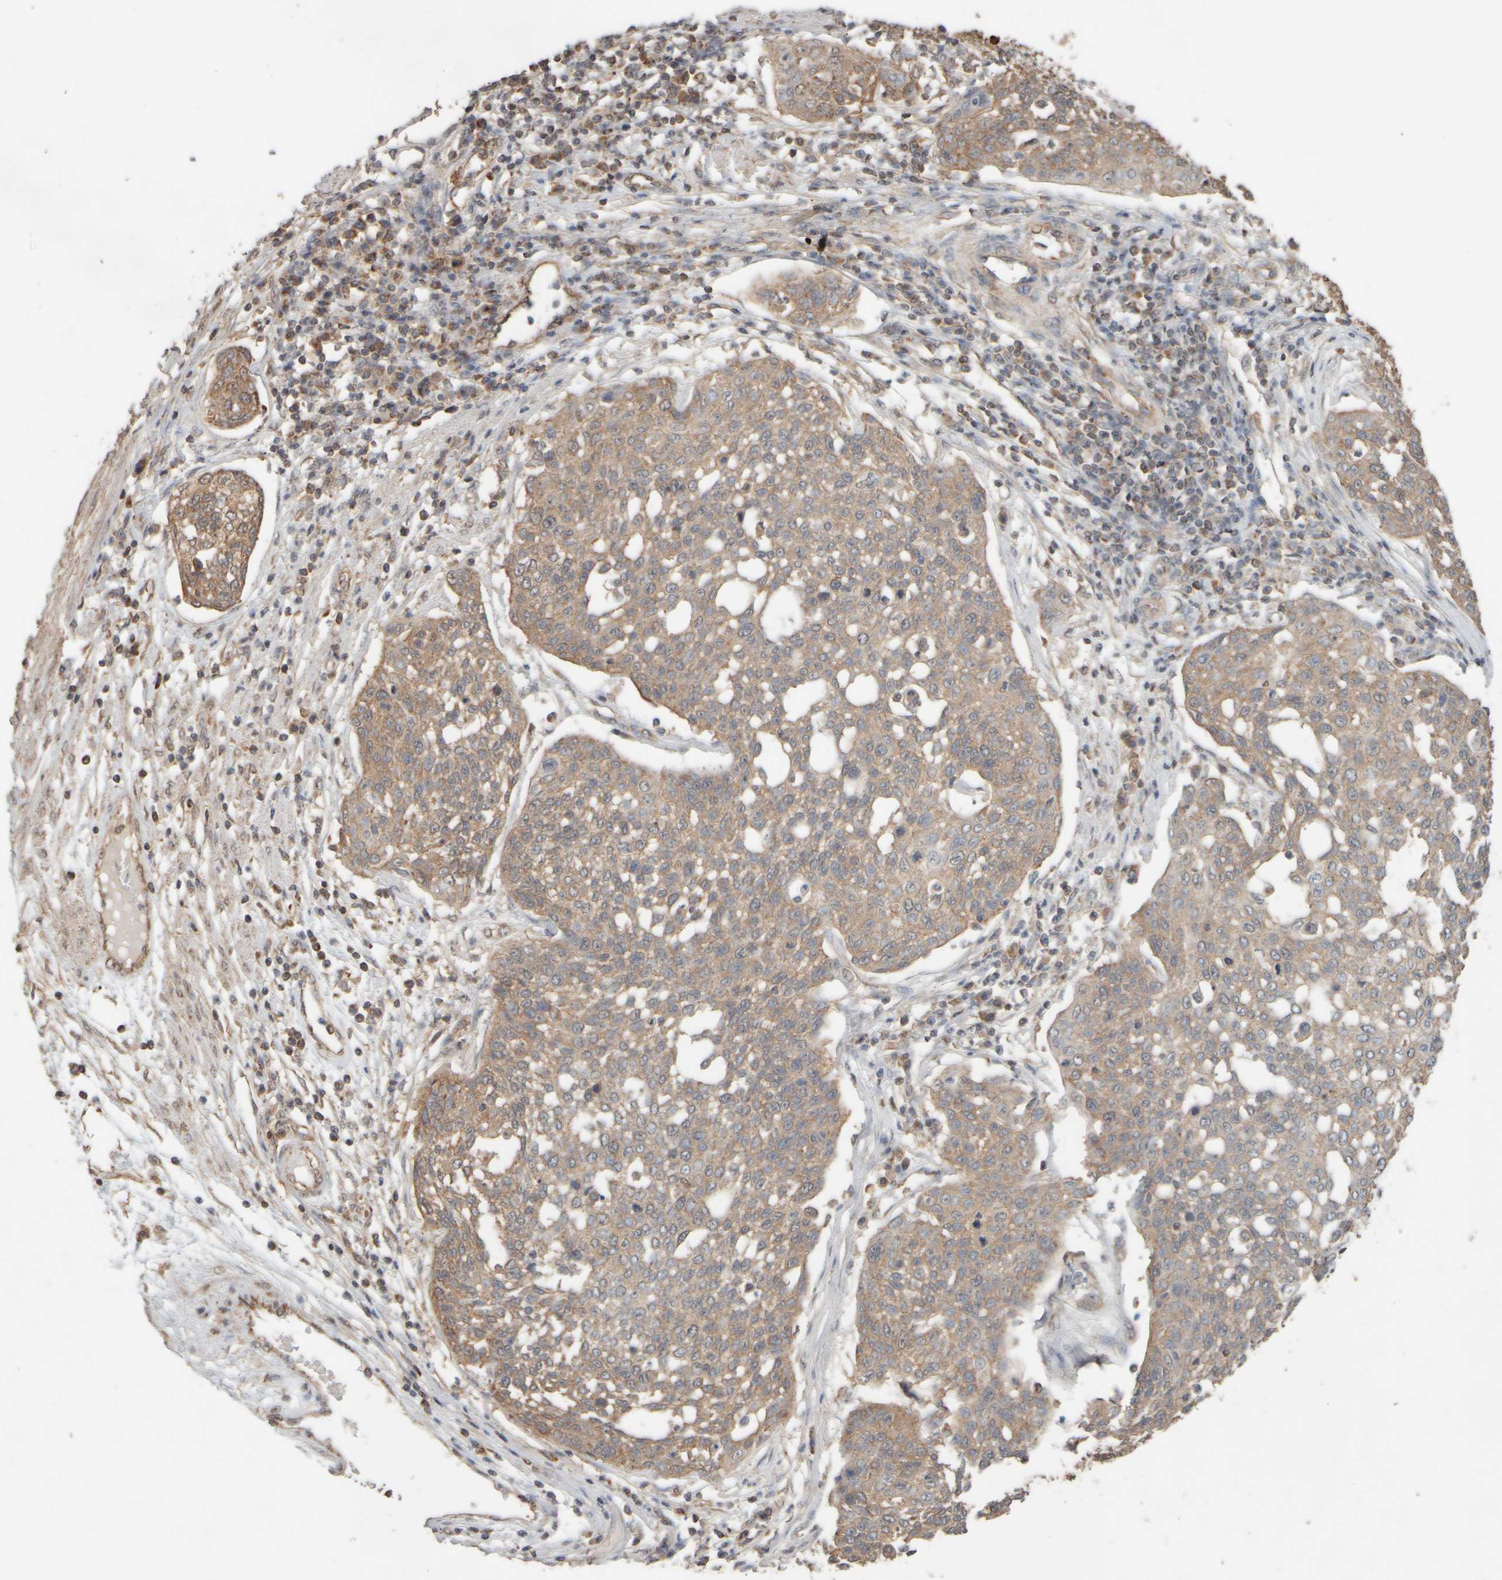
{"staining": {"intensity": "weak", "quantity": ">75%", "location": "cytoplasmic/membranous"}, "tissue": "cervical cancer", "cell_type": "Tumor cells", "image_type": "cancer", "snomed": [{"axis": "morphology", "description": "Squamous cell carcinoma, NOS"}, {"axis": "topography", "description": "Cervix"}], "caption": "This micrograph shows cervical cancer stained with immunohistochemistry to label a protein in brown. The cytoplasmic/membranous of tumor cells show weak positivity for the protein. Nuclei are counter-stained blue.", "gene": "EIF2B3", "patient": {"sex": "female", "age": 34}}